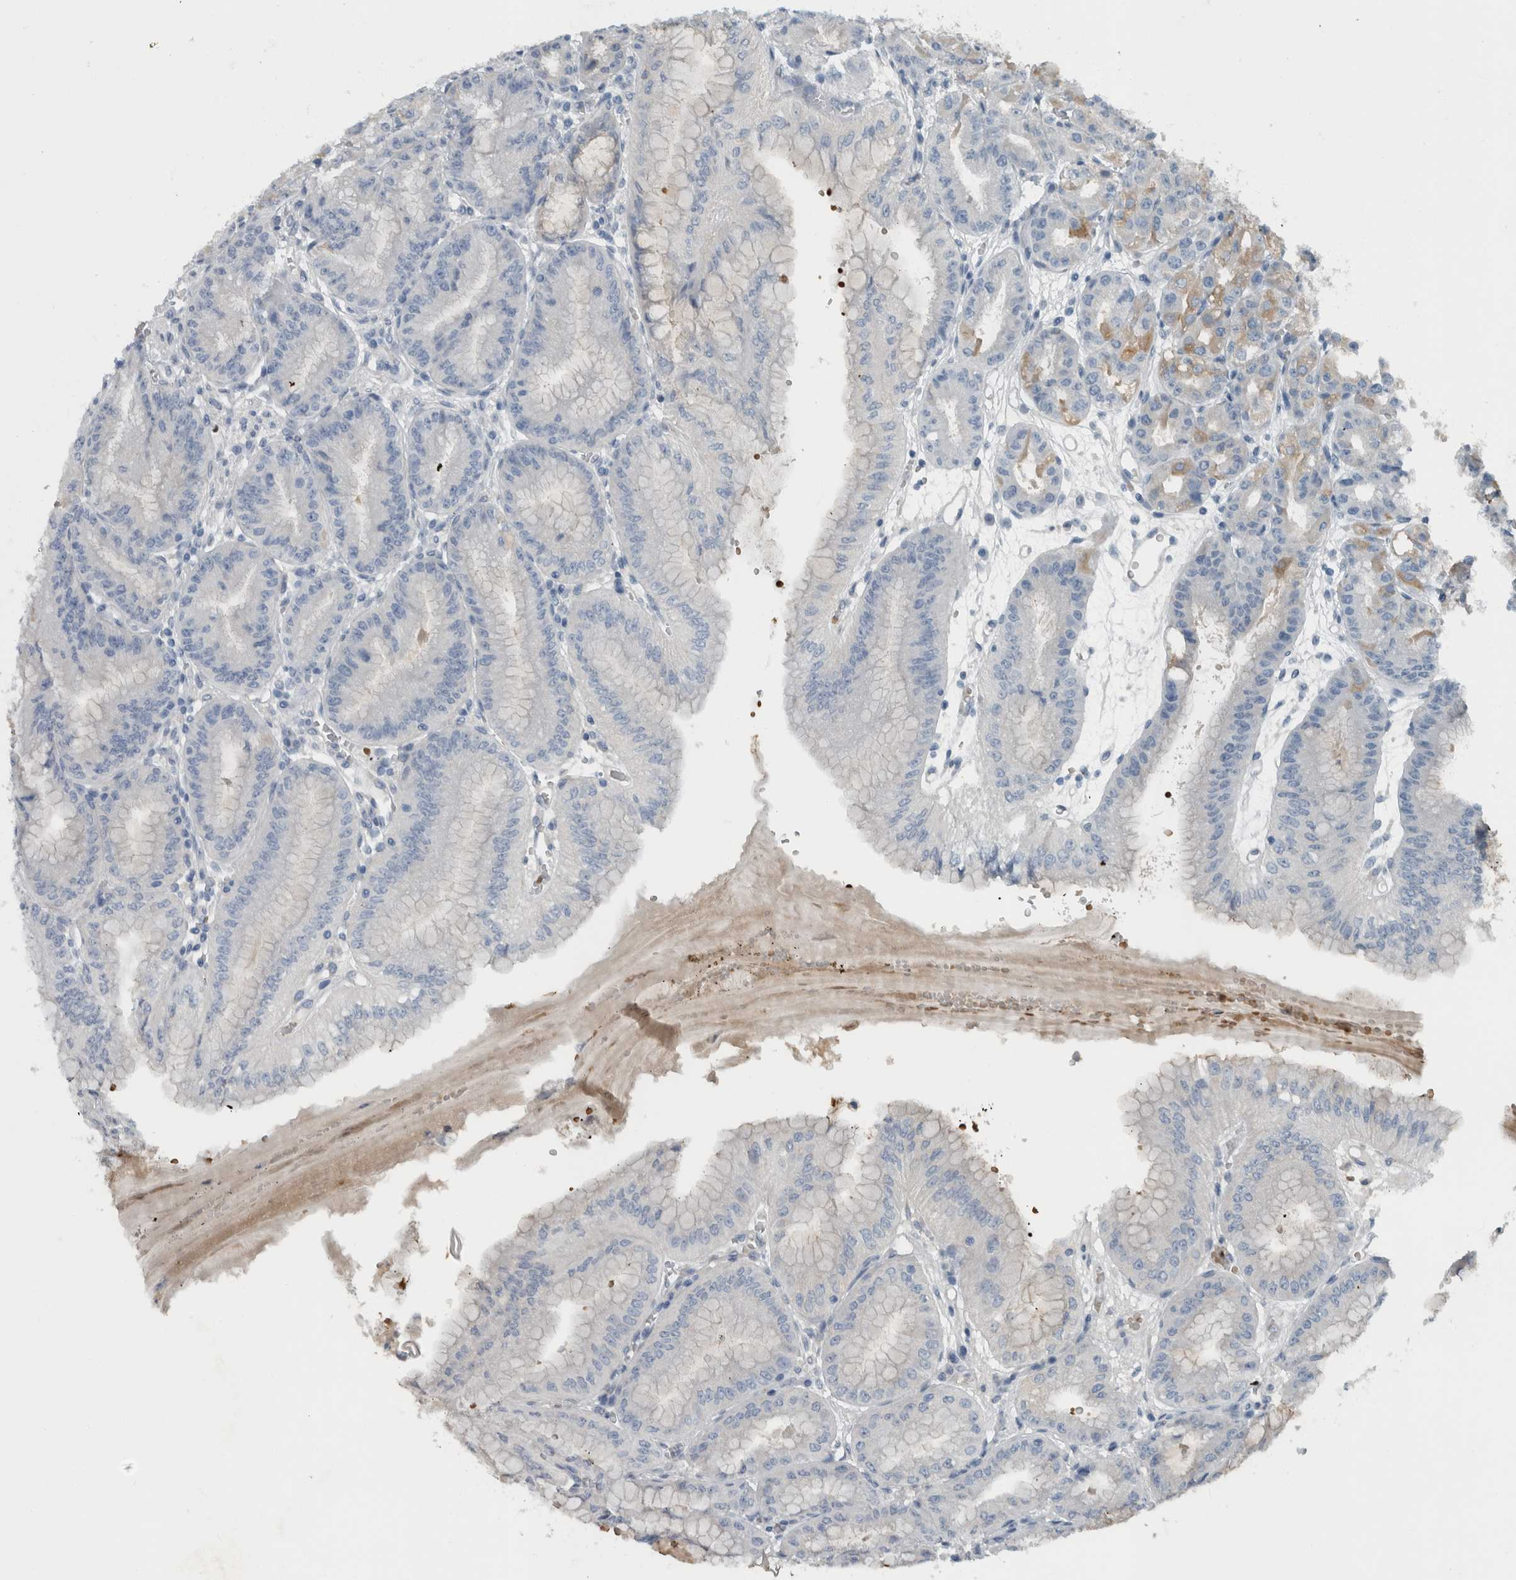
{"staining": {"intensity": "moderate", "quantity": "25%-75%", "location": "cytoplasmic/membranous"}, "tissue": "stomach", "cell_type": "Glandular cells", "image_type": "normal", "snomed": [{"axis": "morphology", "description": "Normal tissue, NOS"}, {"axis": "topography", "description": "Stomach, lower"}], "caption": "Immunohistochemistry staining of benign stomach, which exhibits medium levels of moderate cytoplasmic/membranous staining in approximately 25%-75% of glandular cells indicating moderate cytoplasmic/membranous protein positivity. The staining was performed using DAB (brown) for protein detection and nuclei were counterstained in hematoxylin (blue).", "gene": "SH3GL2", "patient": {"sex": "male", "age": 71}}